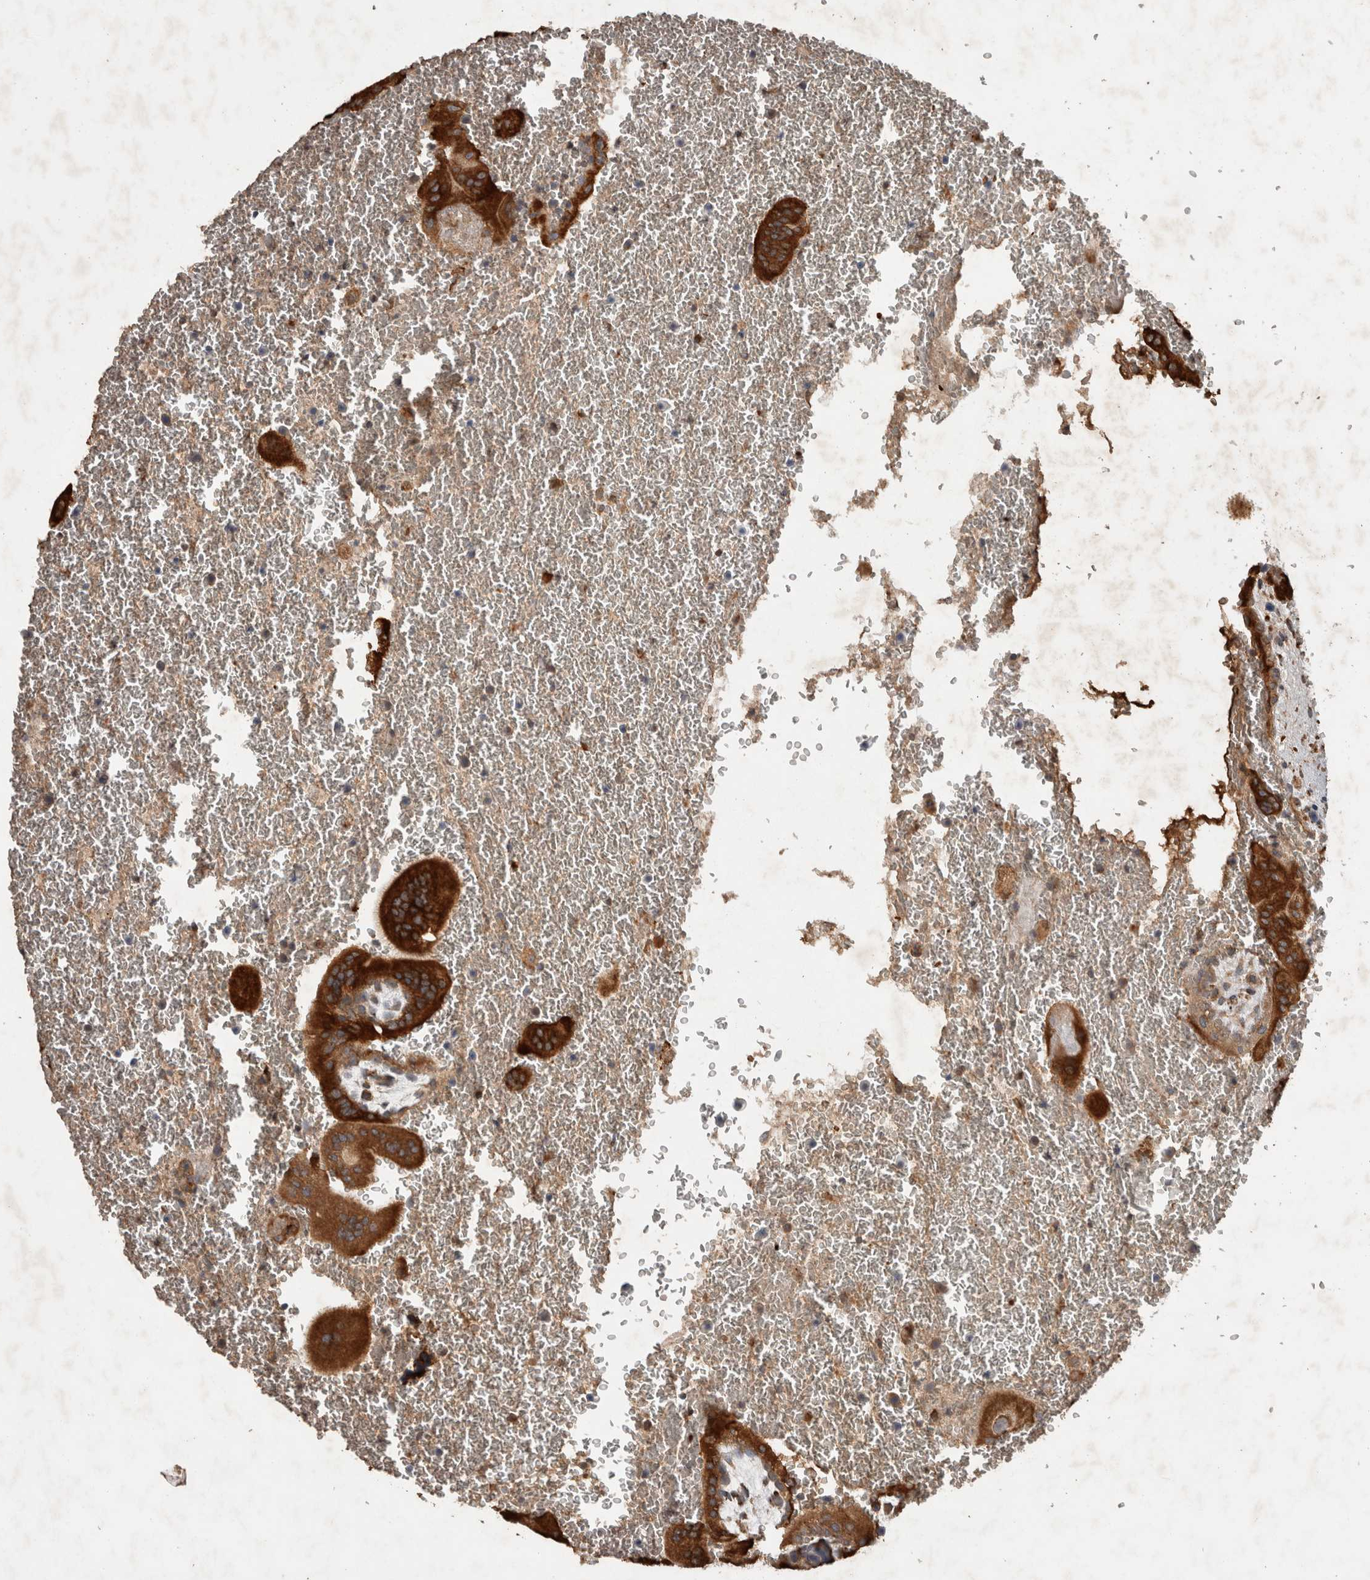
{"staining": {"intensity": "strong", "quantity": ">75%", "location": "cytoplasmic/membranous"}, "tissue": "placenta", "cell_type": "Decidual cells", "image_type": "normal", "snomed": [{"axis": "morphology", "description": "Normal tissue, NOS"}, {"axis": "topography", "description": "Placenta"}], "caption": "A brown stain labels strong cytoplasmic/membranous staining of a protein in decidual cells of benign human placenta. (DAB IHC, brown staining for protein, blue staining for nuclei).", "gene": "ADGRL3", "patient": {"sex": "female", "age": 35}}